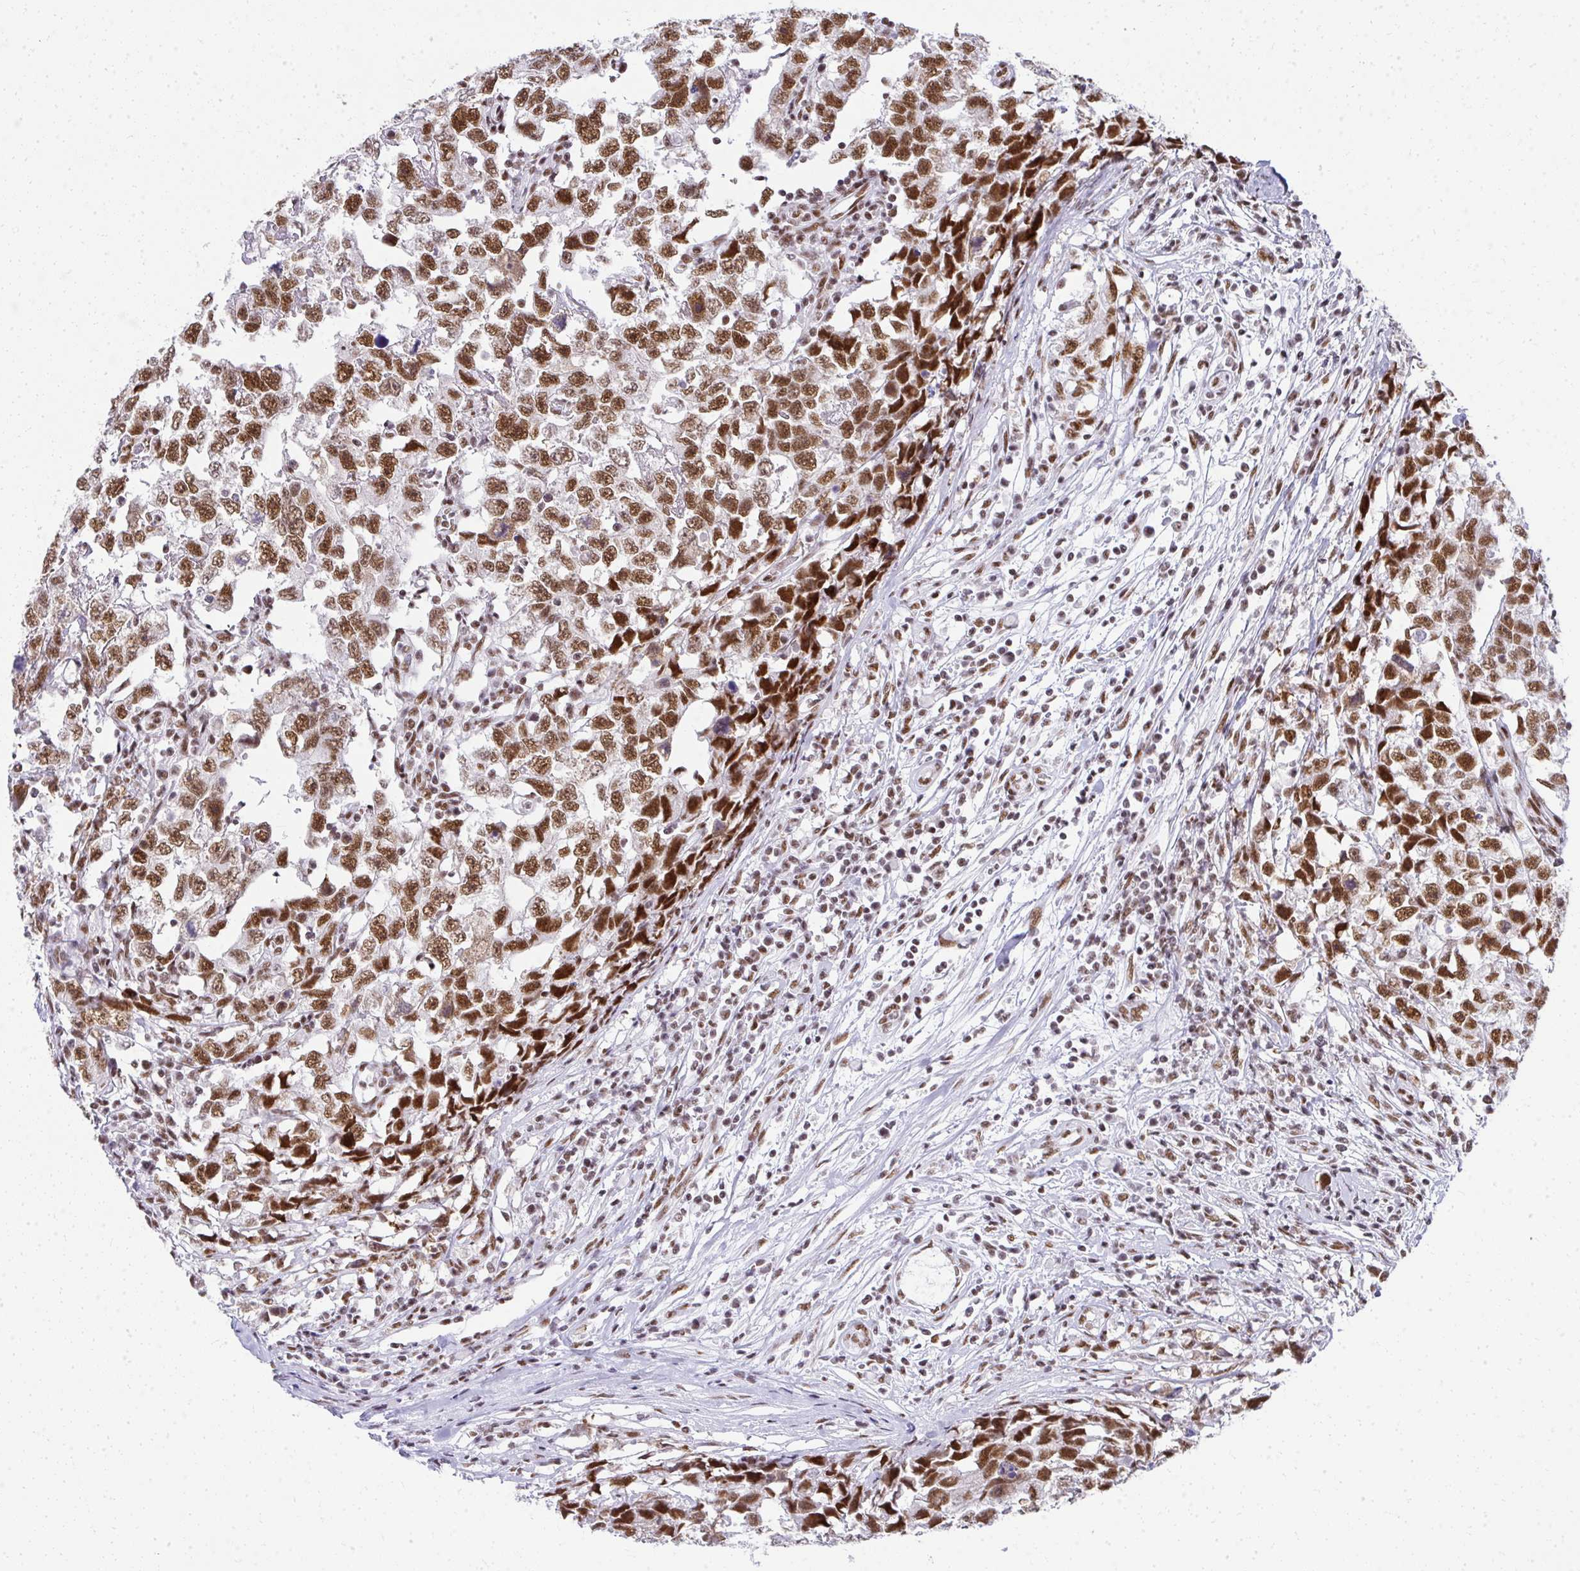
{"staining": {"intensity": "strong", "quantity": ">75%", "location": "nuclear"}, "tissue": "testis cancer", "cell_type": "Tumor cells", "image_type": "cancer", "snomed": [{"axis": "morphology", "description": "Carcinoma, Embryonal, NOS"}, {"axis": "topography", "description": "Testis"}], "caption": "The photomicrograph displays immunohistochemical staining of embryonal carcinoma (testis). There is strong nuclear positivity is identified in approximately >75% of tumor cells.", "gene": "CREBBP", "patient": {"sex": "male", "age": 22}}